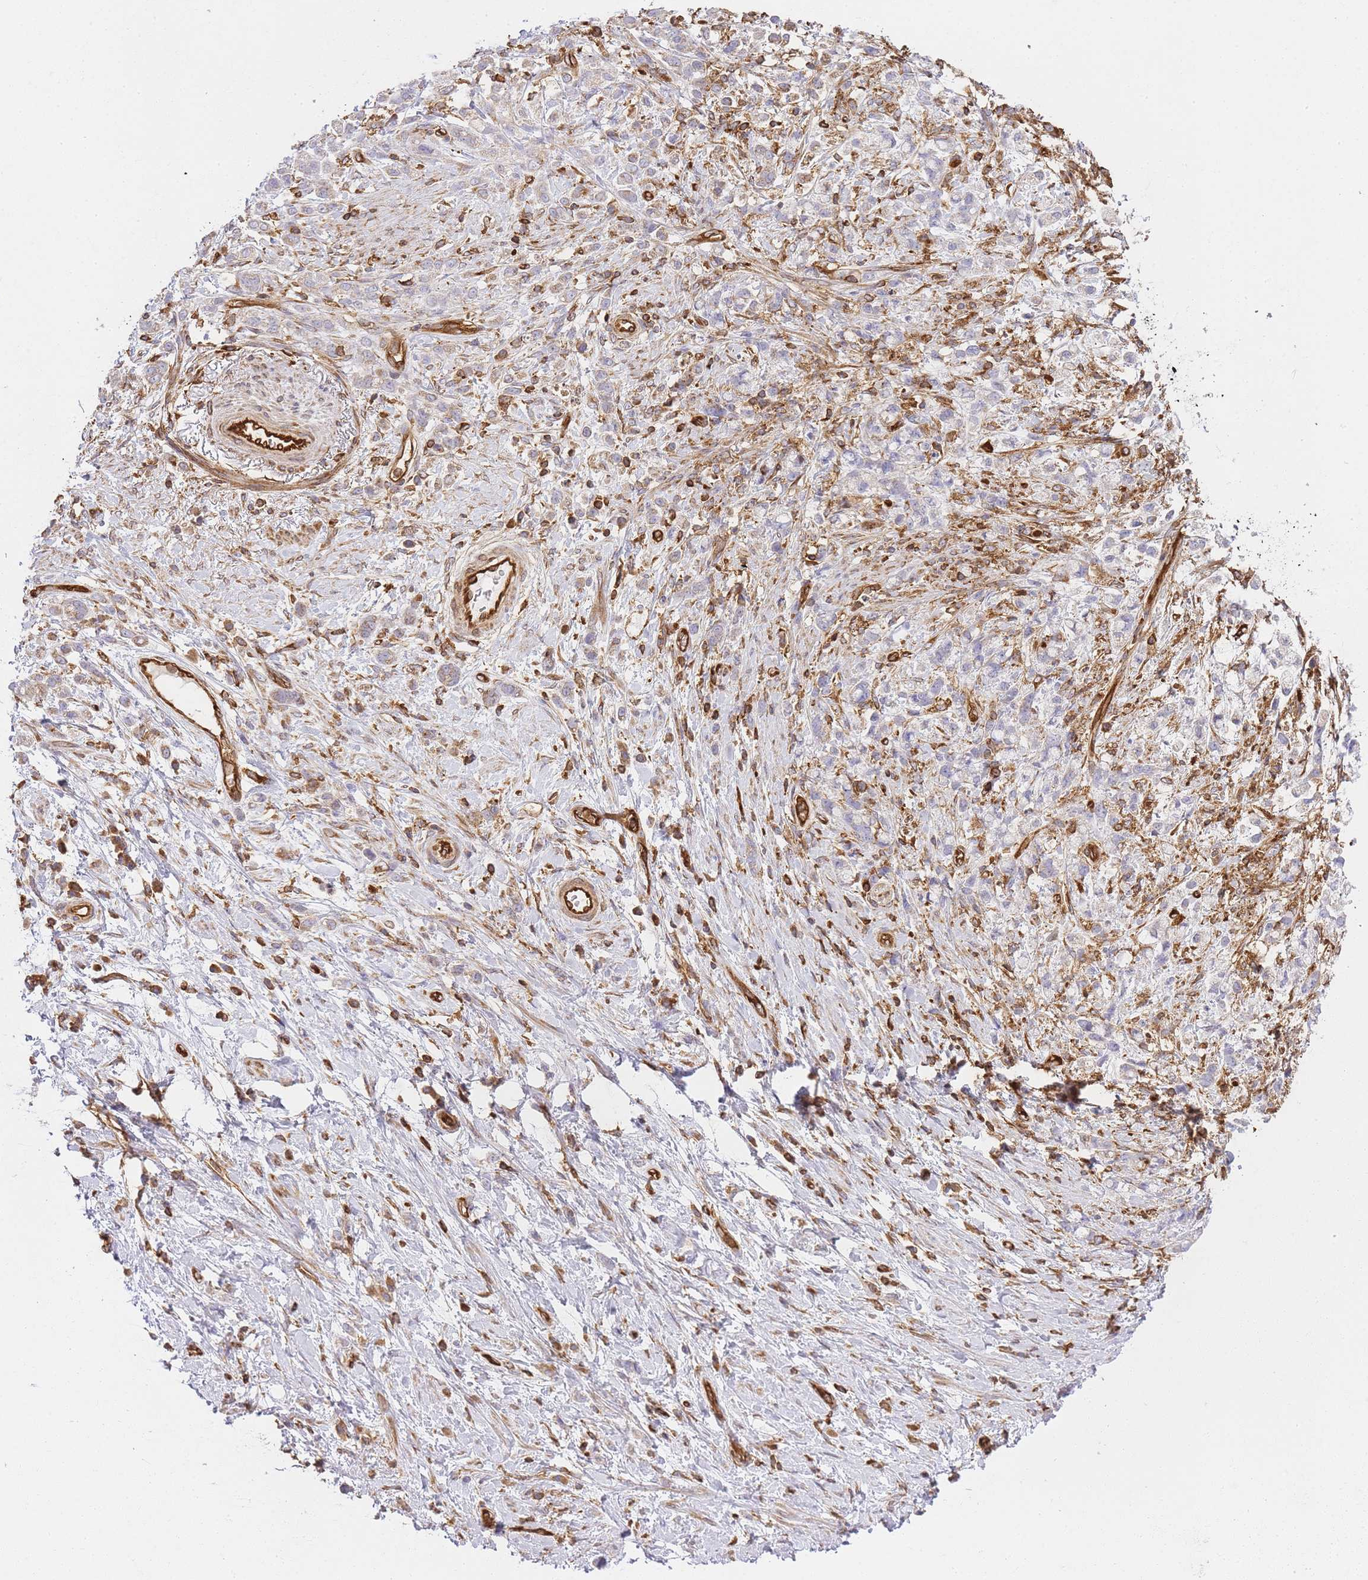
{"staining": {"intensity": "moderate", "quantity": "<25%", "location": "cytoplasmic/membranous"}, "tissue": "stomach cancer", "cell_type": "Tumor cells", "image_type": "cancer", "snomed": [{"axis": "morphology", "description": "Adenocarcinoma, NOS"}, {"axis": "topography", "description": "Stomach"}], "caption": "Tumor cells display moderate cytoplasmic/membranous staining in approximately <25% of cells in stomach cancer. (DAB (3,3'-diaminobenzidine) IHC, brown staining for protein, blue staining for nuclei).", "gene": "MSN", "patient": {"sex": "female", "age": 60}}